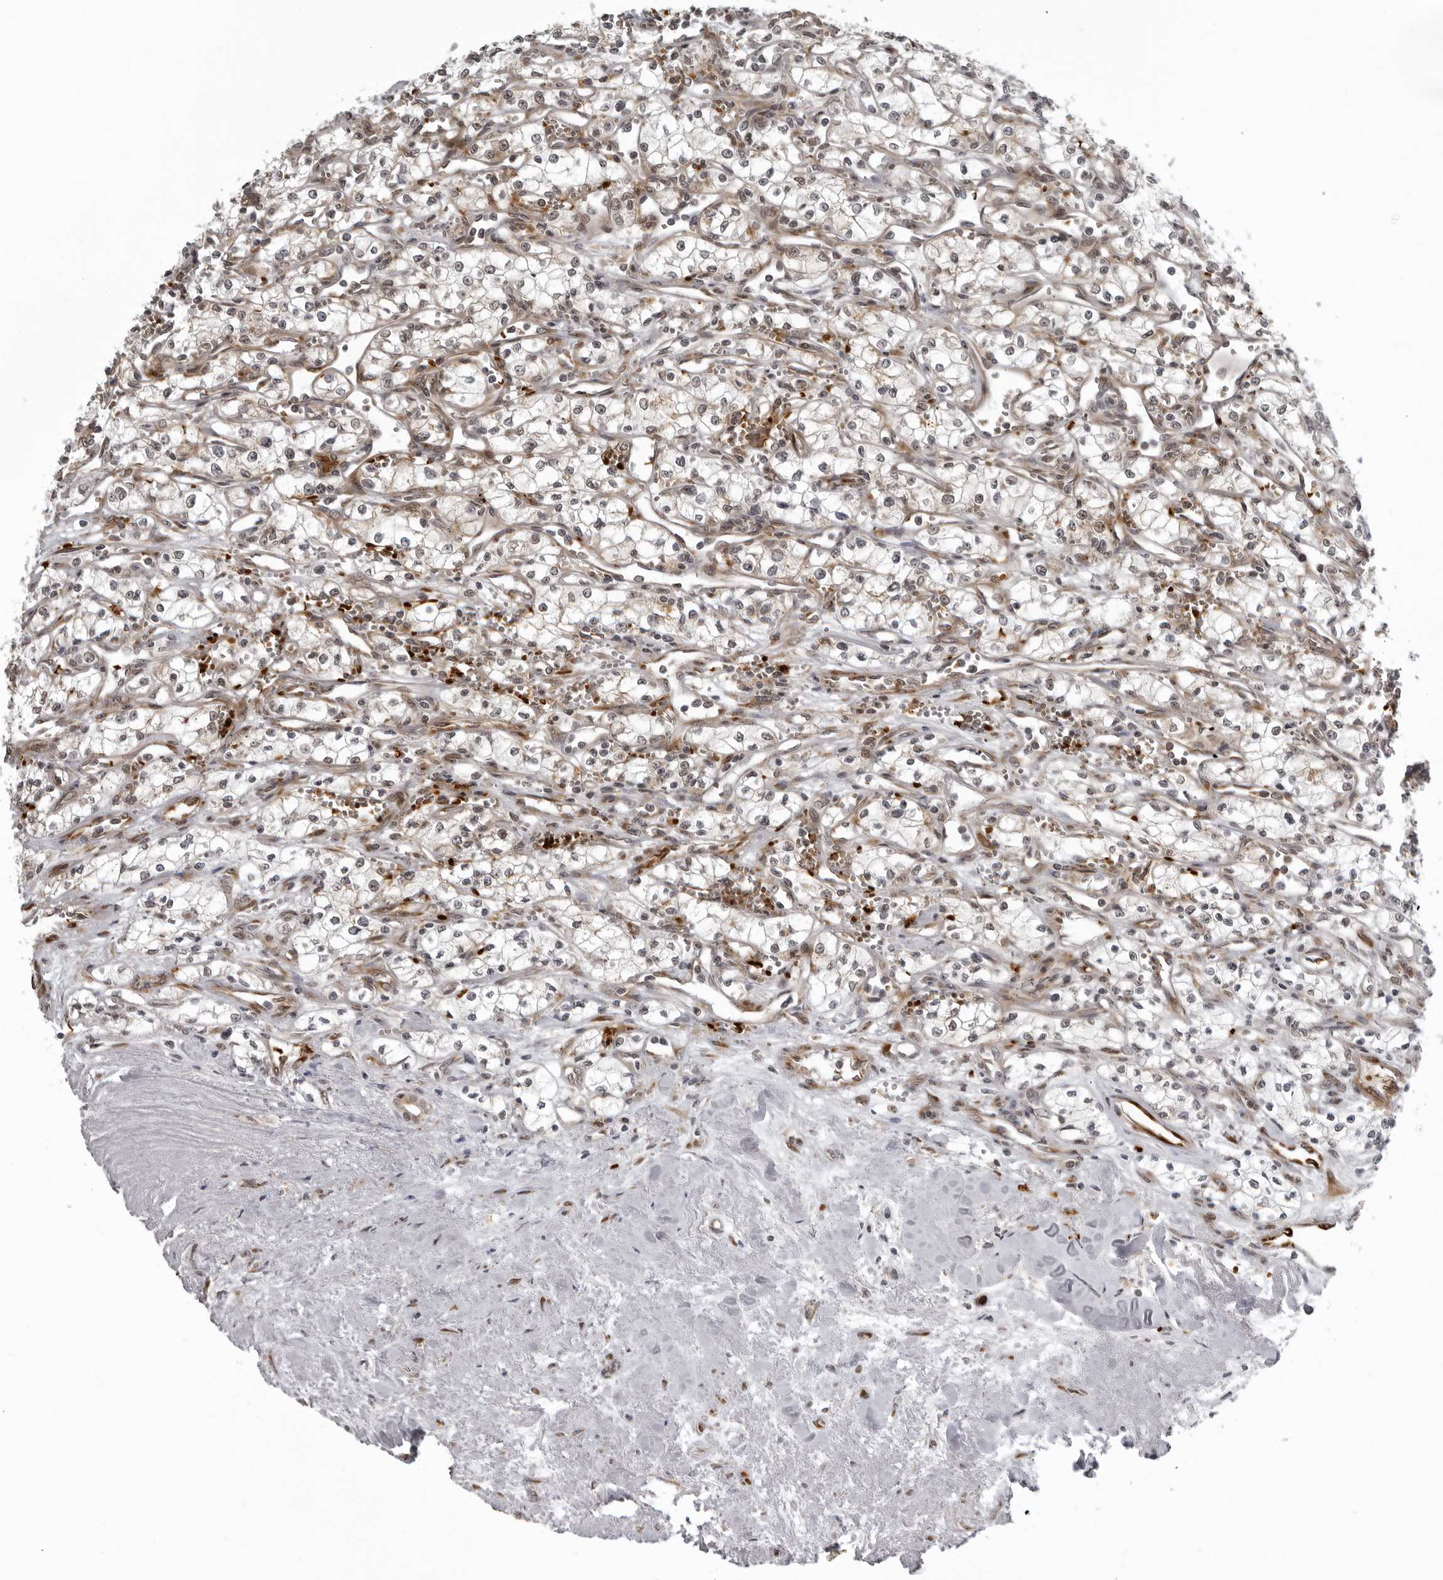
{"staining": {"intensity": "moderate", "quantity": ">75%", "location": "cytoplasmic/membranous"}, "tissue": "renal cancer", "cell_type": "Tumor cells", "image_type": "cancer", "snomed": [{"axis": "morphology", "description": "Adenocarcinoma, NOS"}, {"axis": "topography", "description": "Kidney"}], "caption": "The photomicrograph exhibits immunohistochemical staining of renal cancer. There is moderate cytoplasmic/membranous staining is seen in approximately >75% of tumor cells.", "gene": "THOP1", "patient": {"sex": "male", "age": 59}}